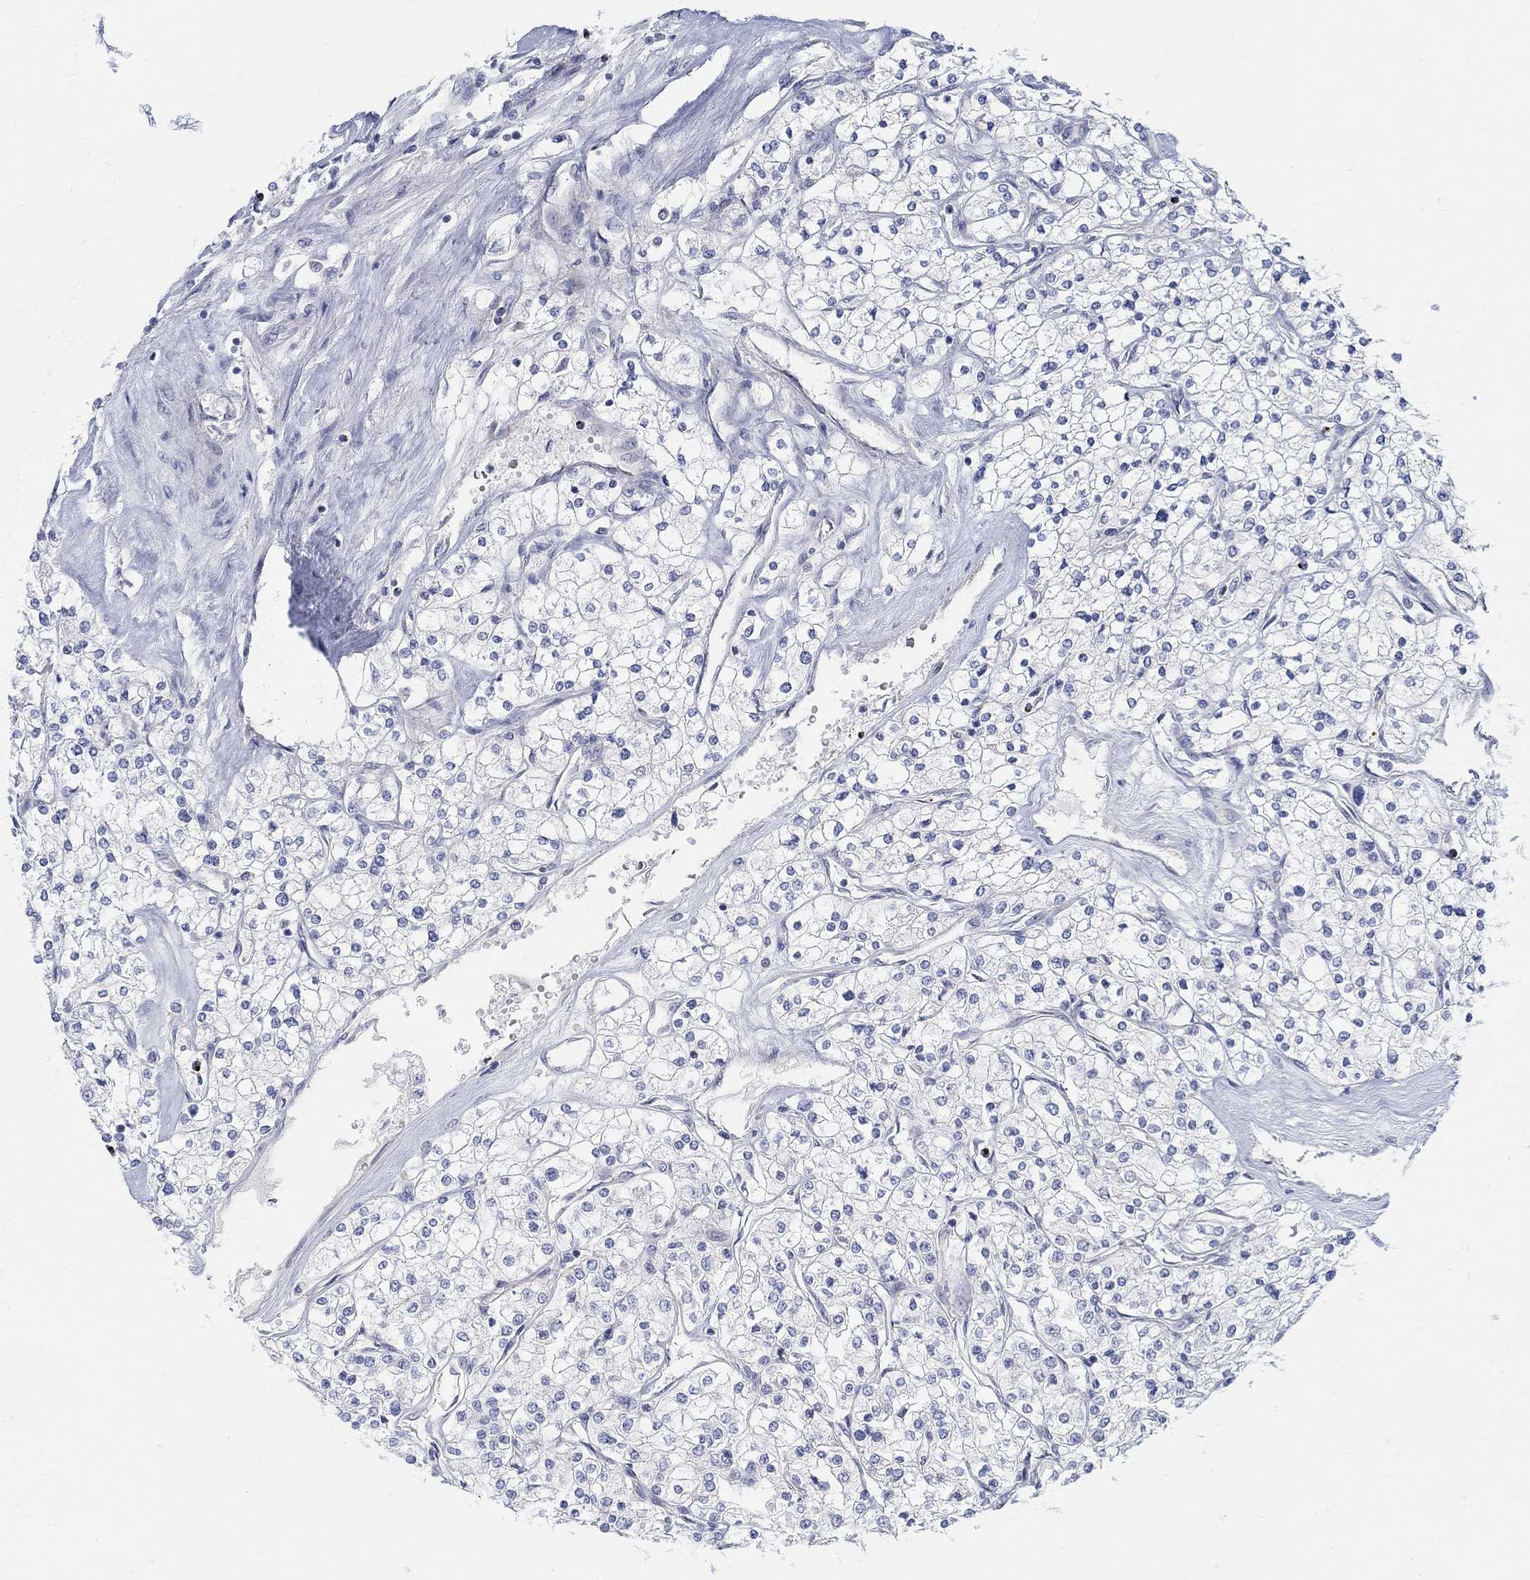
{"staining": {"intensity": "negative", "quantity": "none", "location": "none"}, "tissue": "renal cancer", "cell_type": "Tumor cells", "image_type": "cancer", "snomed": [{"axis": "morphology", "description": "Adenocarcinoma, NOS"}, {"axis": "topography", "description": "Kidney"}], "caption": "Immunohistochemistry micrograph of human renal cancer (adenocarcinoma) stained for a protein (brown), which exhibits no expression in tumor cells.", "gene": "ANO7", "patient": {"sex": "male", "age": 80}}